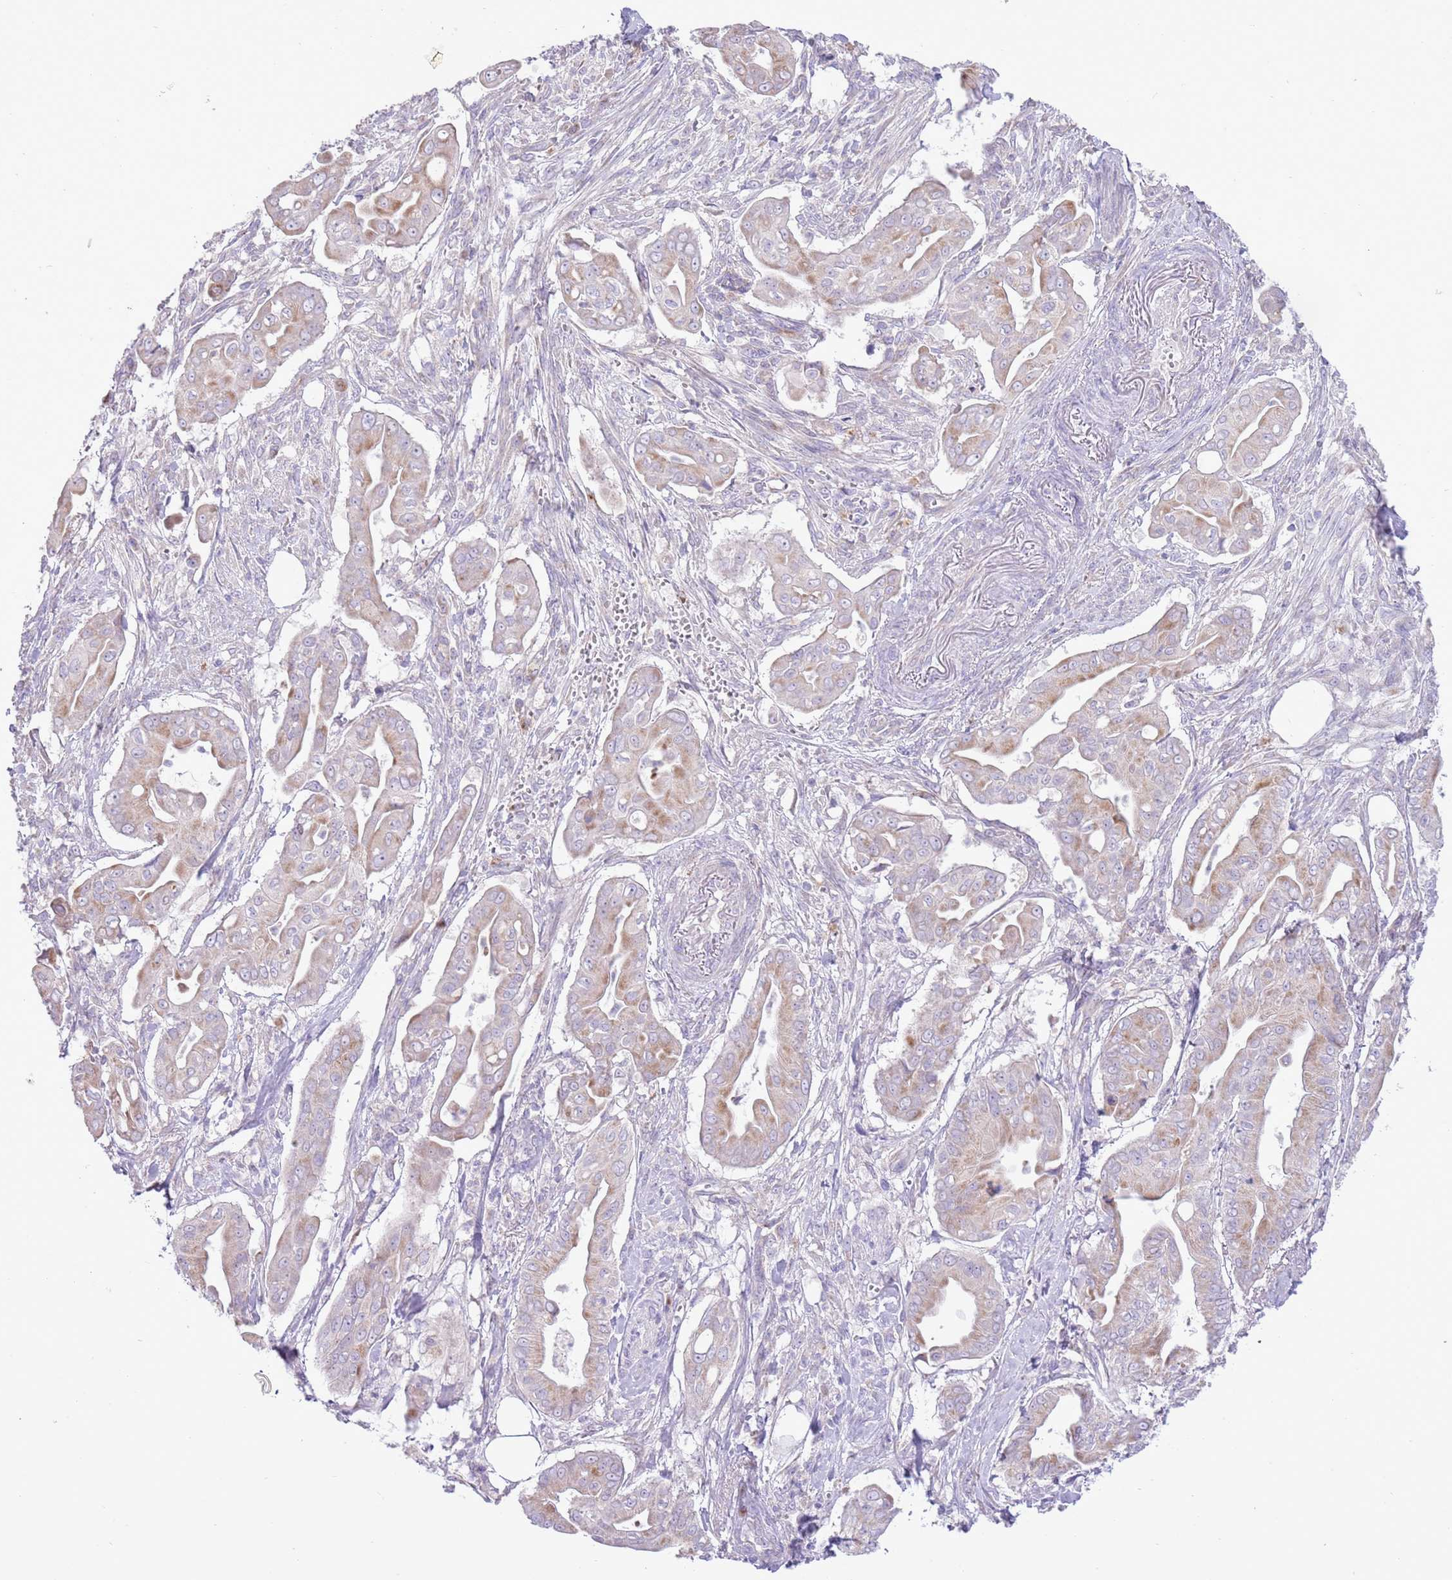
{"staining": {"intensity": "weak", "quantity": "25%-75%", "location": "cytoplasmic/membranous"}, "tissue": "pancreatic cancer", "cell_type": "Tumor cells", "image_type": "cancer", "snomed": [{"axis": "morphology", "description": "Adenocarcinoma, NOS"}, {"axis": "topography", "description": "Pancreas"}], "caption": "A high-resolution histopathology image shows IHC staining of adenocarcinoma (pancreatic), which displays weak cytoplasmic/membranous positivity in about 25%-75% of tumor cells. (DAB IHC with brightfield microscopy, high magnification).", "gene": "OAZ2", "patient": {"sex": "male", "age": 71}}